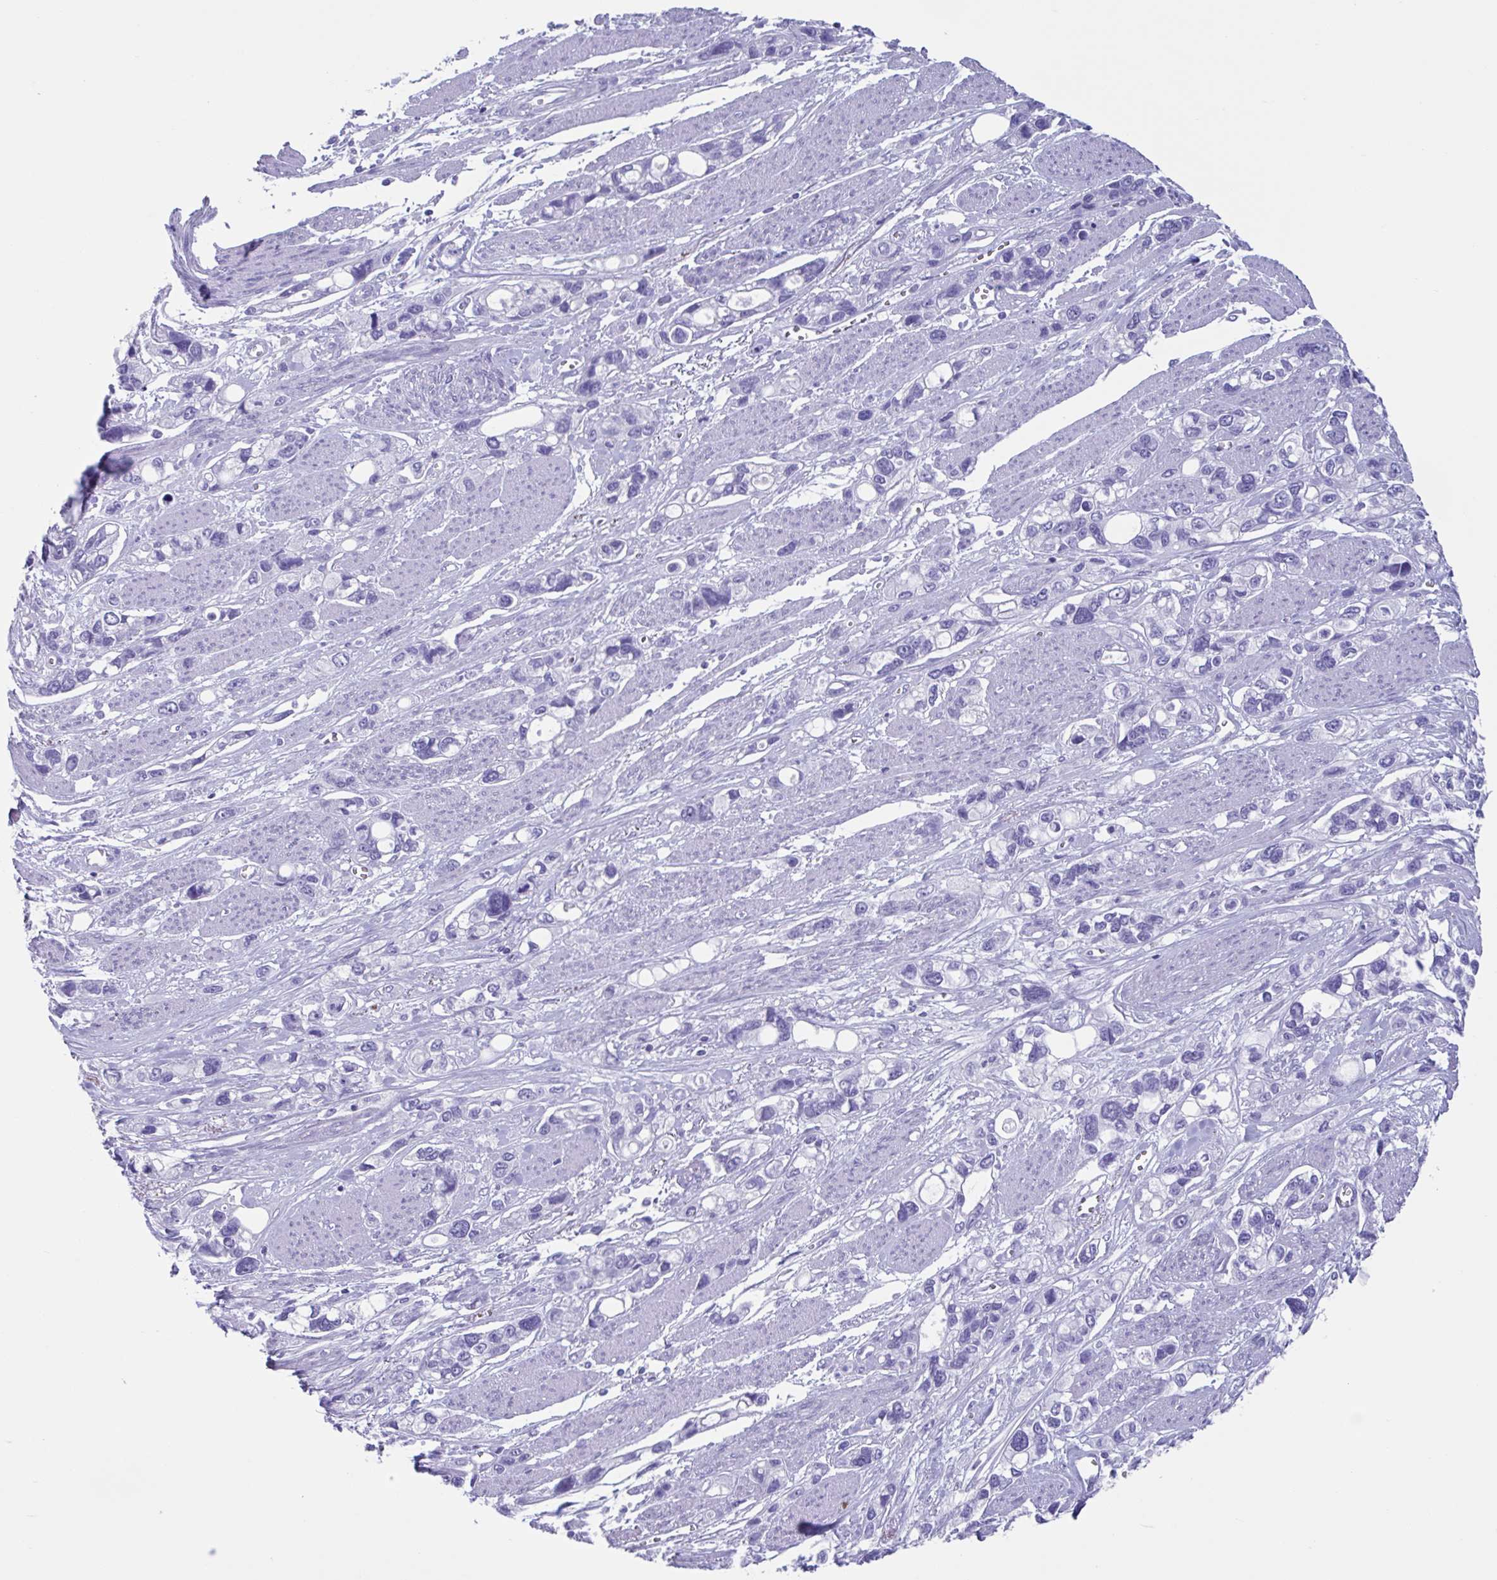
{"staining": {"intensity": "negative", "quantity": "none", "location": "none"}, "tissue": "stomach cancer", "cell_type": "Tumor cells", "image_type": "cancer", "snomed": [{"axis": "morphology", "description": "Adenocarcinoma, NOS"}, {"axis": "topography", "description": "Stomach, upper"}], "caption": "Tumor cells are negative for protein expression in human adenocarcinoma (stomach).", "gene": "USP35", "patient": {"sex": "female", "age": 81}}